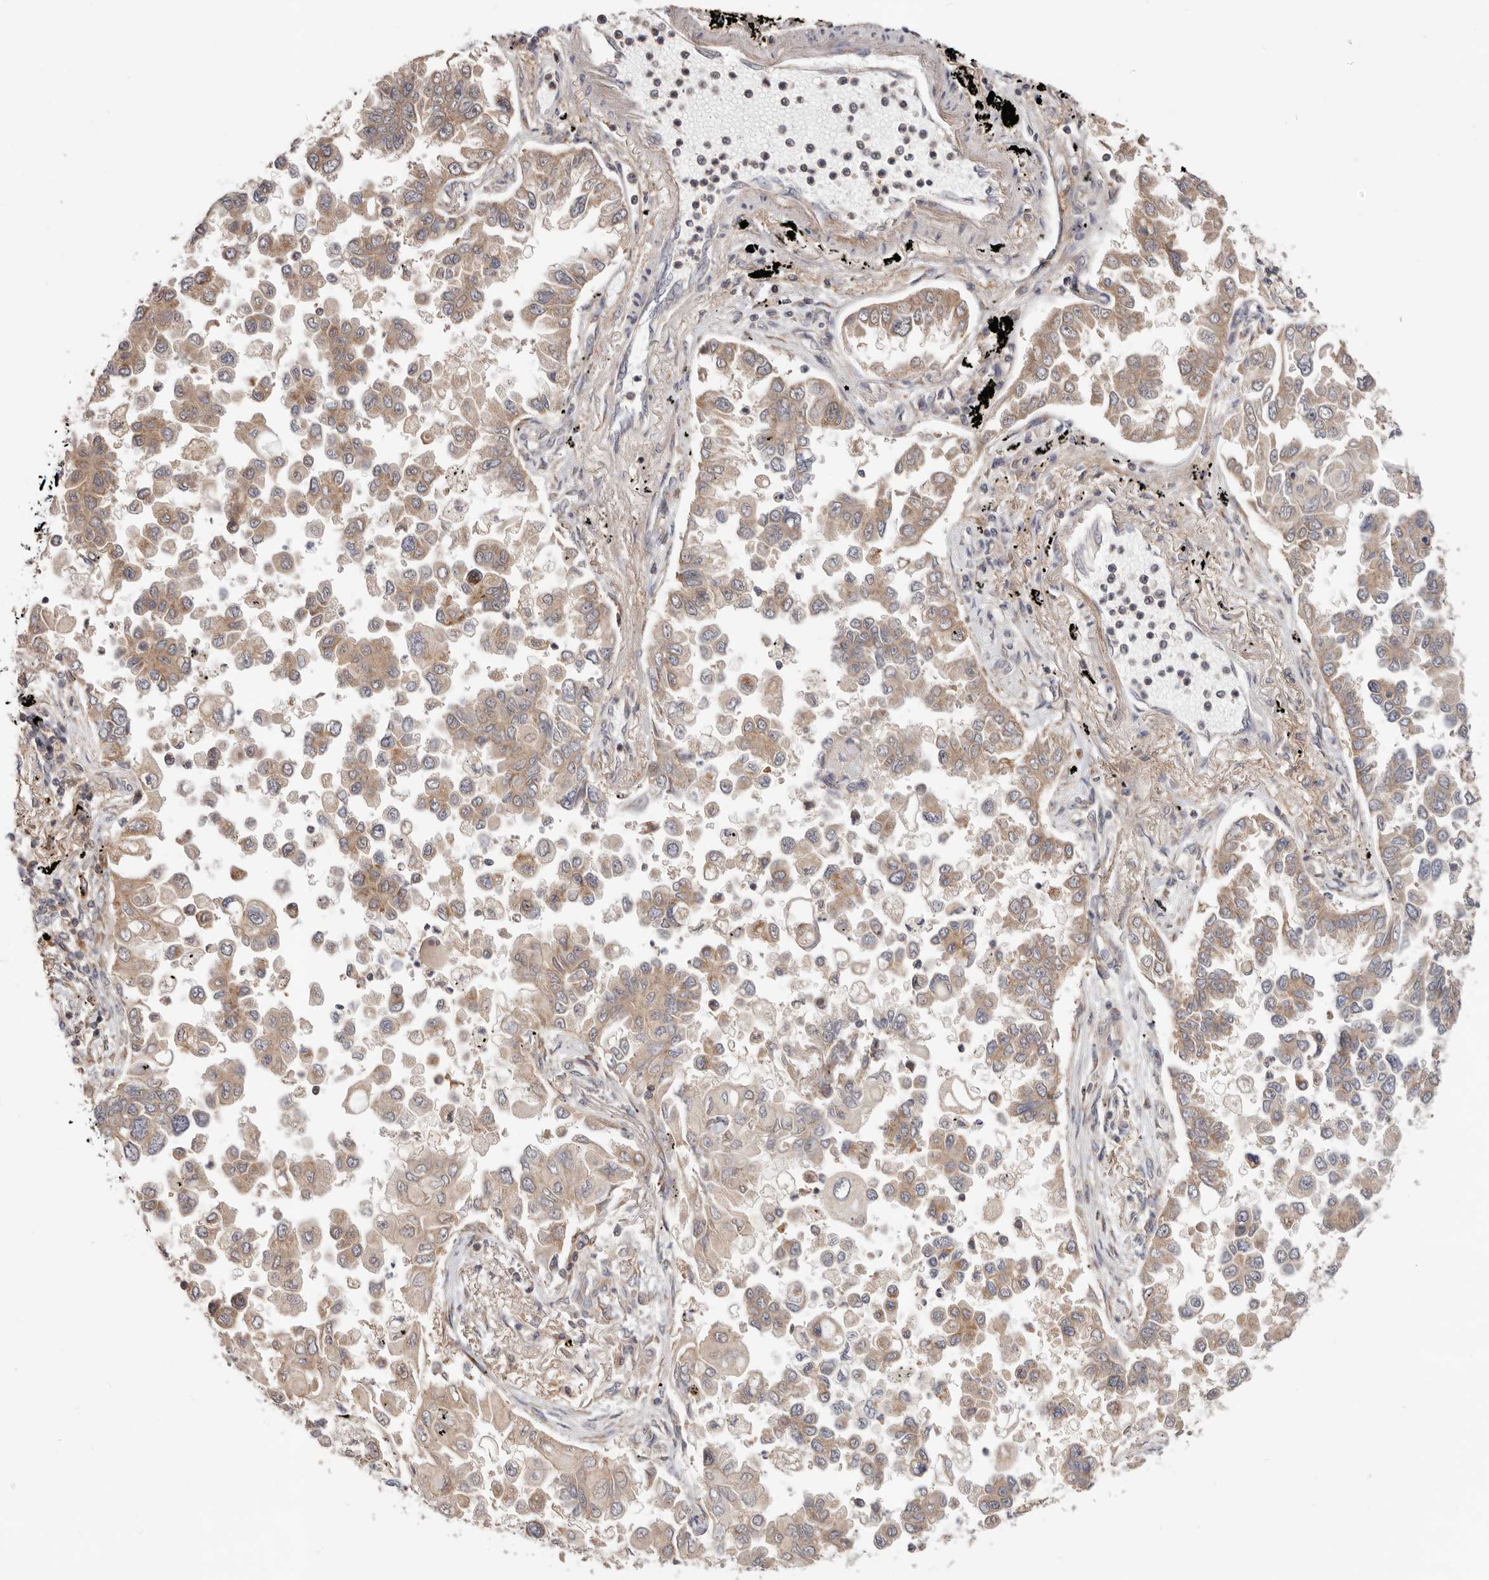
{"staining": {"intensity": "moderate", "quantity": ">75%", "location": "cytoplasmic/membranous"}, "tissue": "lung cancer", "cell_type": "Tumor cells", "image_type": "cancer", "snomed": [{"axis": "morphology", "description": "Adenocarcinoma, NOS"}, {"axis": "topography", "description": "Lung"}], "caption": "Lung cancer (adenocarcinoma) tissue exhibits moderate cytoplasmic/membranous expression in about >75% of tumor cells", "gene": "LRP6", "patient": {"sex": "female", "age": 67}}